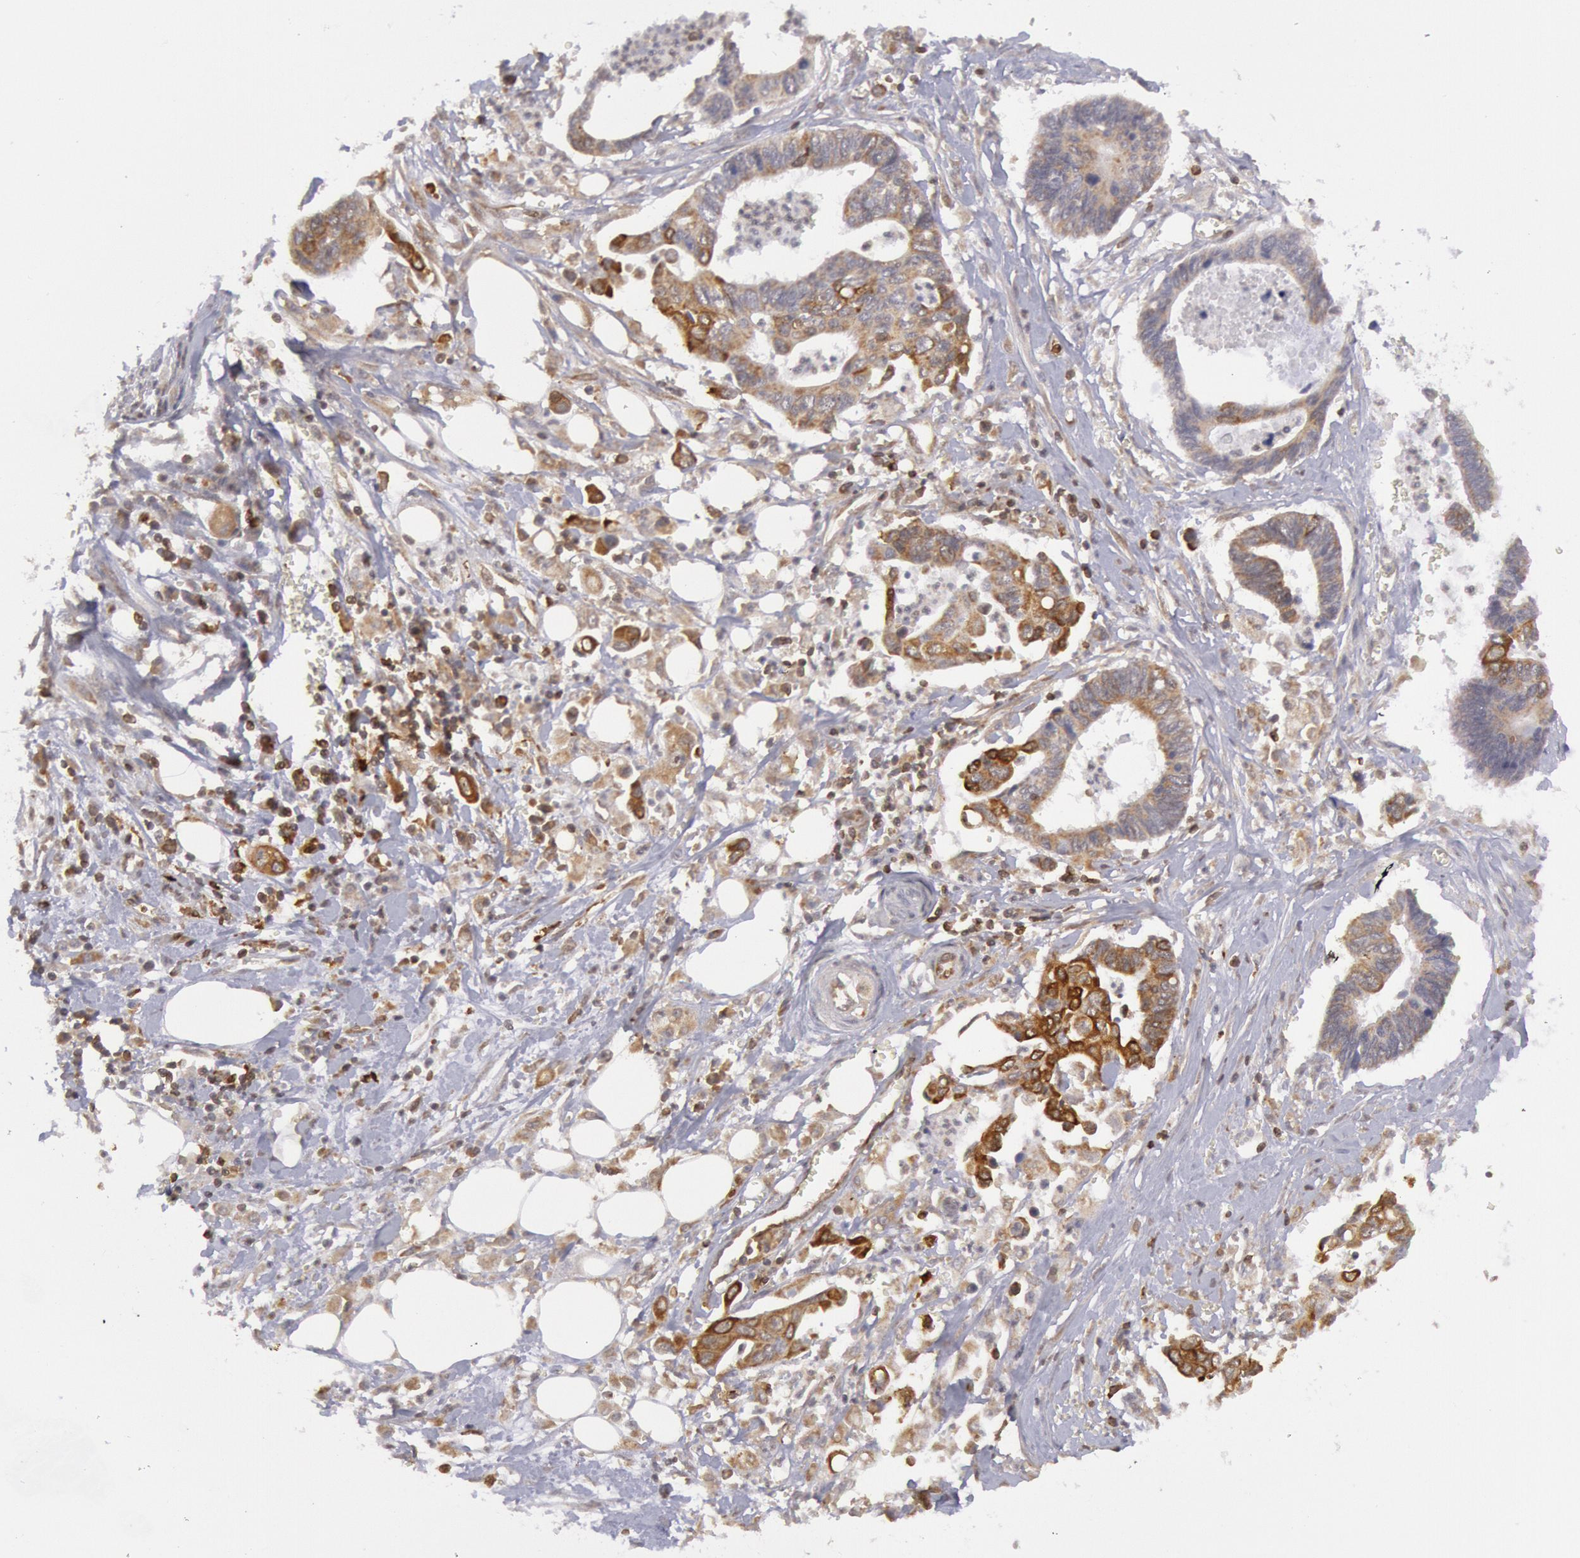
{"staining": {"intensity": "weak", "quantity": "<25%", "location": "cytoplasmic/membranous"}, "tissue": "pancreatic cancer", "cell_type": "Tumor cells", "image_type": "cancer", "snomed": [{"axis": "morphology", "description": "Adenocarcinoma, NOS"}, {"axis": "topography", "description": "Pancreas"}], "caption": "Immunohistochemical staining of human pancreatic adenocarcinoma shows no significant expression in tumor cells.", "gene": "TAP2", "patient": {"sex": "female", "age": 70}}